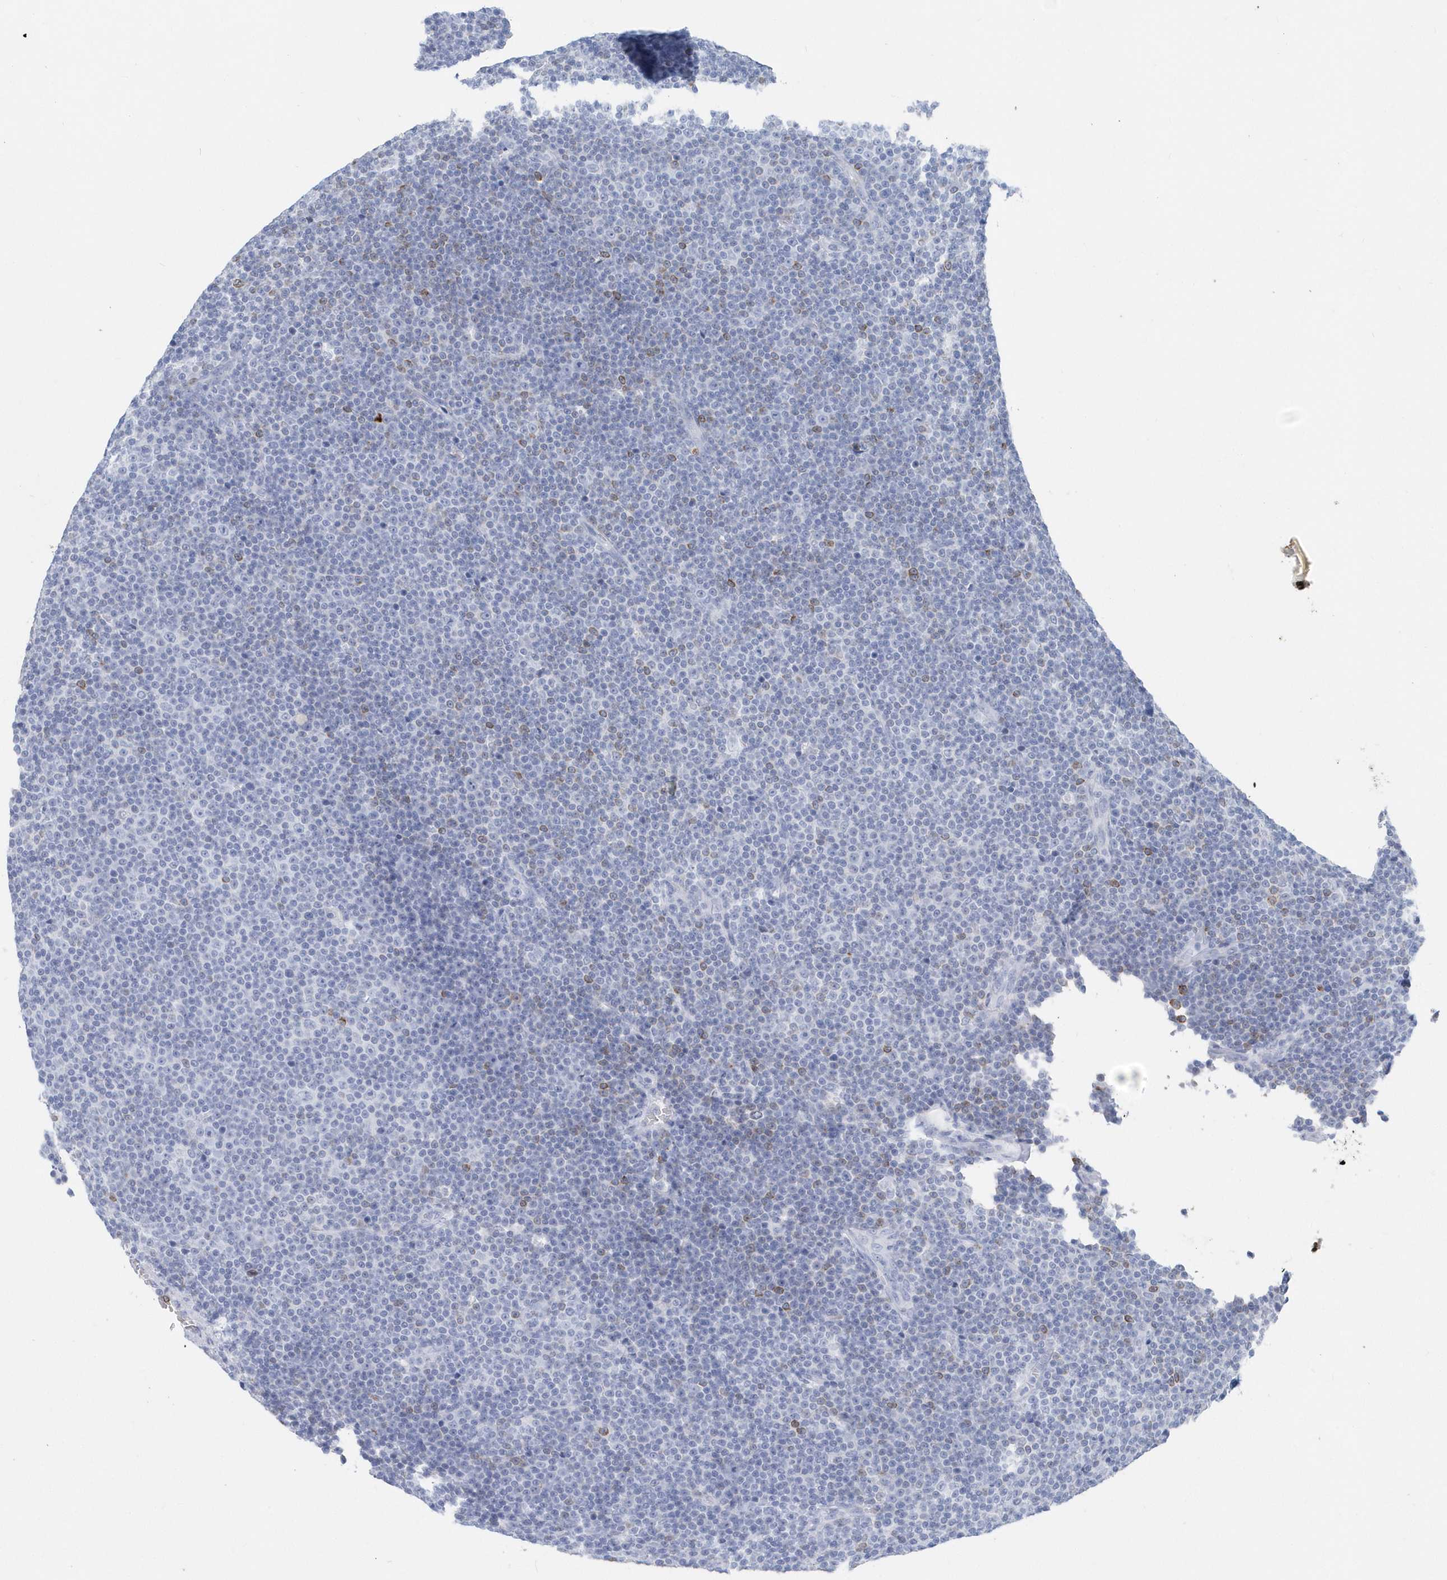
{"staining": {"intensity": "negative", "quantity": "none", "location": "none"}, "tissue": "lymphoma", "cell_type": "Tumor cells", "image_type": "cancer", "snomed": [{"axis": "morphology", "description": "Malignant lymphoma, non-Hodgkin's type, Low grade"}, {"axis": "topography", "description": "Lymph node"}], "caption": "Malignant lymphoma, non-Hodgkin's type (low-grade) was stained to show a protein in brown. There is no significant staining in tumor cells.", "gene": "JCHAIN", "patient": {"sex": "female", "age": 67}}